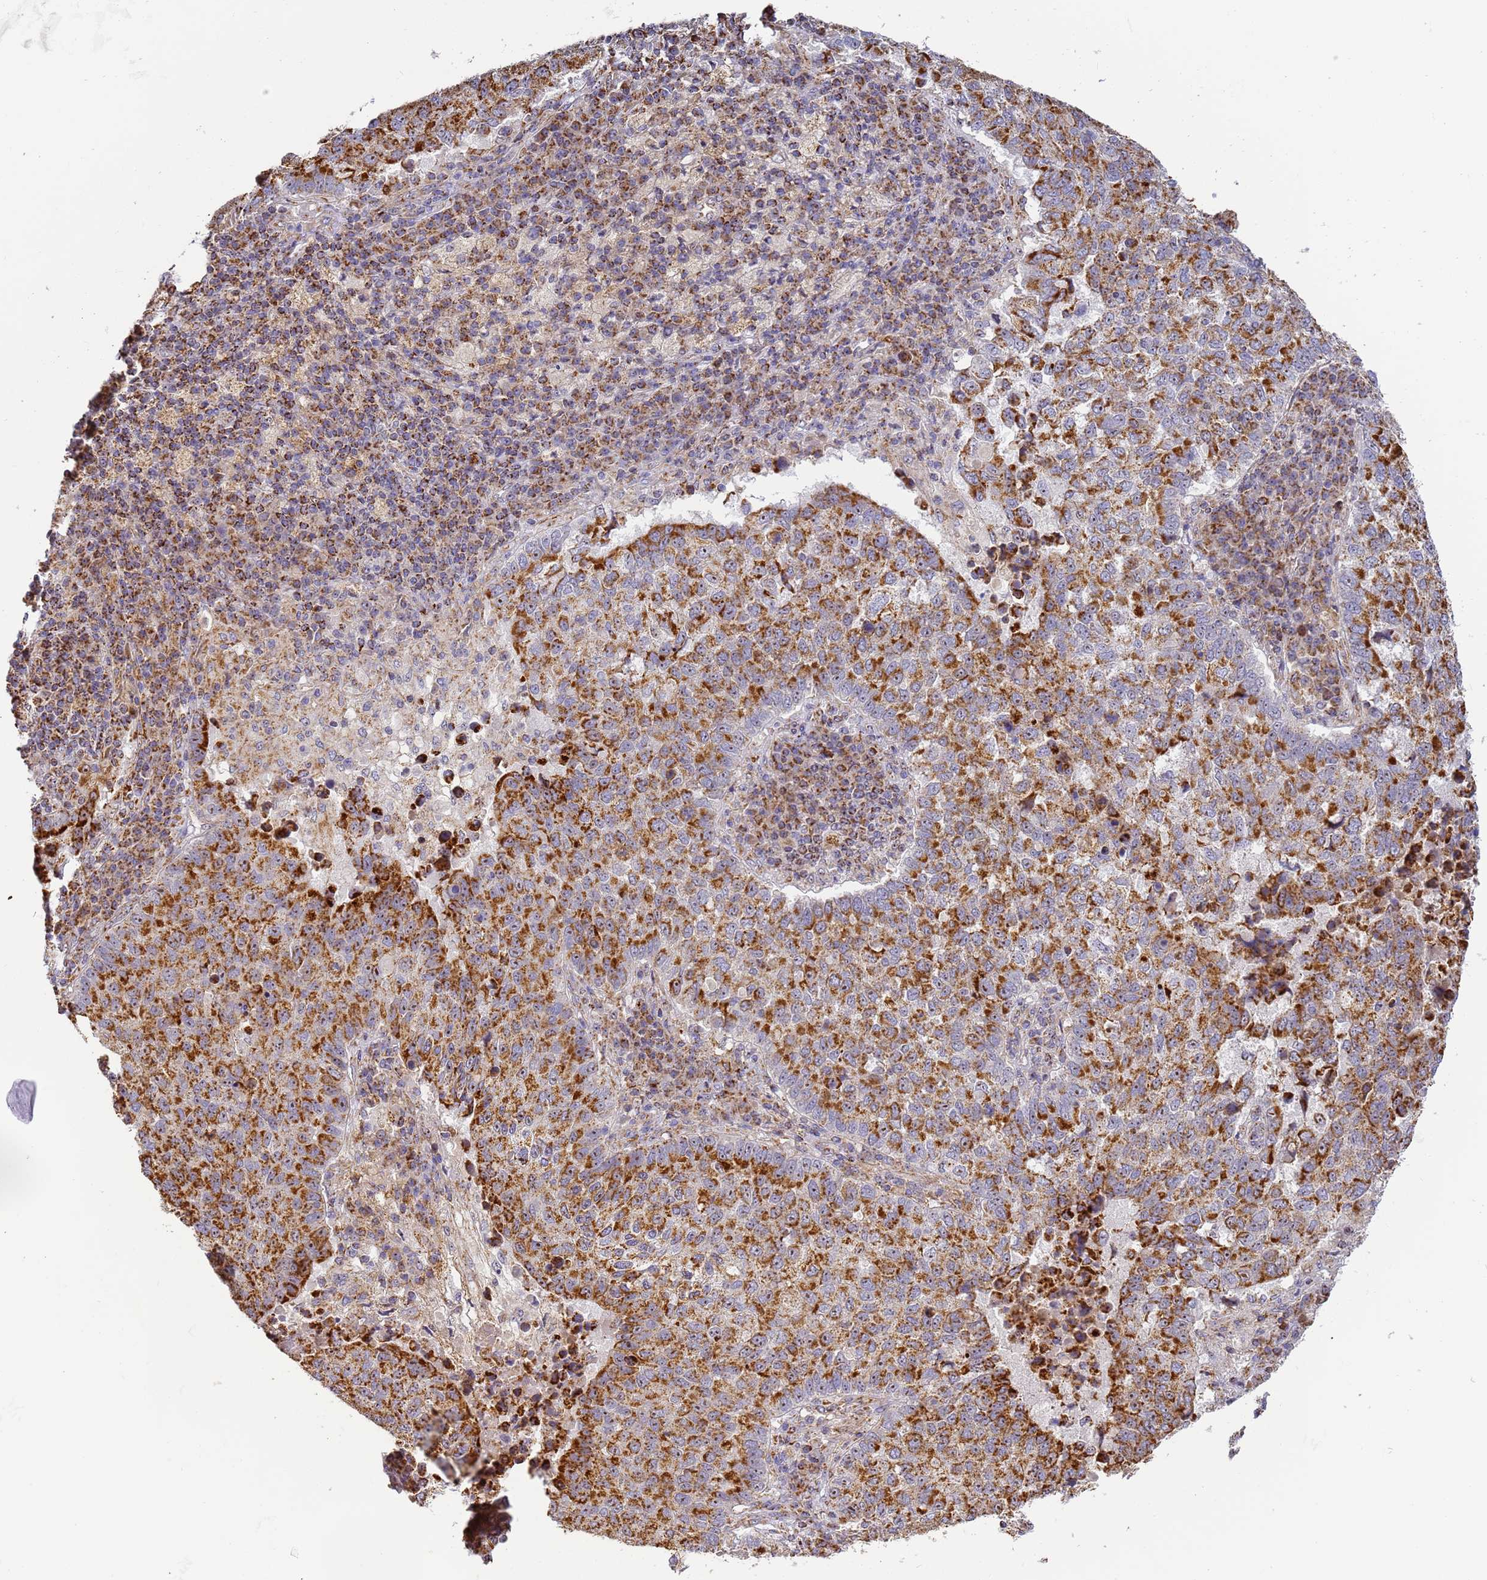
{"staining": {"intensity": "strong", "quantity": ">75%", "location": "cytoplasmic/membranous"}, "tissue": "lung cancer", "cell_type": "Tumor cells", "image_type": "cancer", "snomed": [{"axis": "morphology", "description": "Squamous cell carcinoma, NOS"}, {"axis": "topography", "description": "Lung"}], "caption": "A micrograph of human squamous cell carcinoma (lung) stained for a protein reveals strong cytoplasmic/membranous brown staining in tumor cells.", "gene": "FRG2C", "patient": {"sex": "male", "age": 73}}